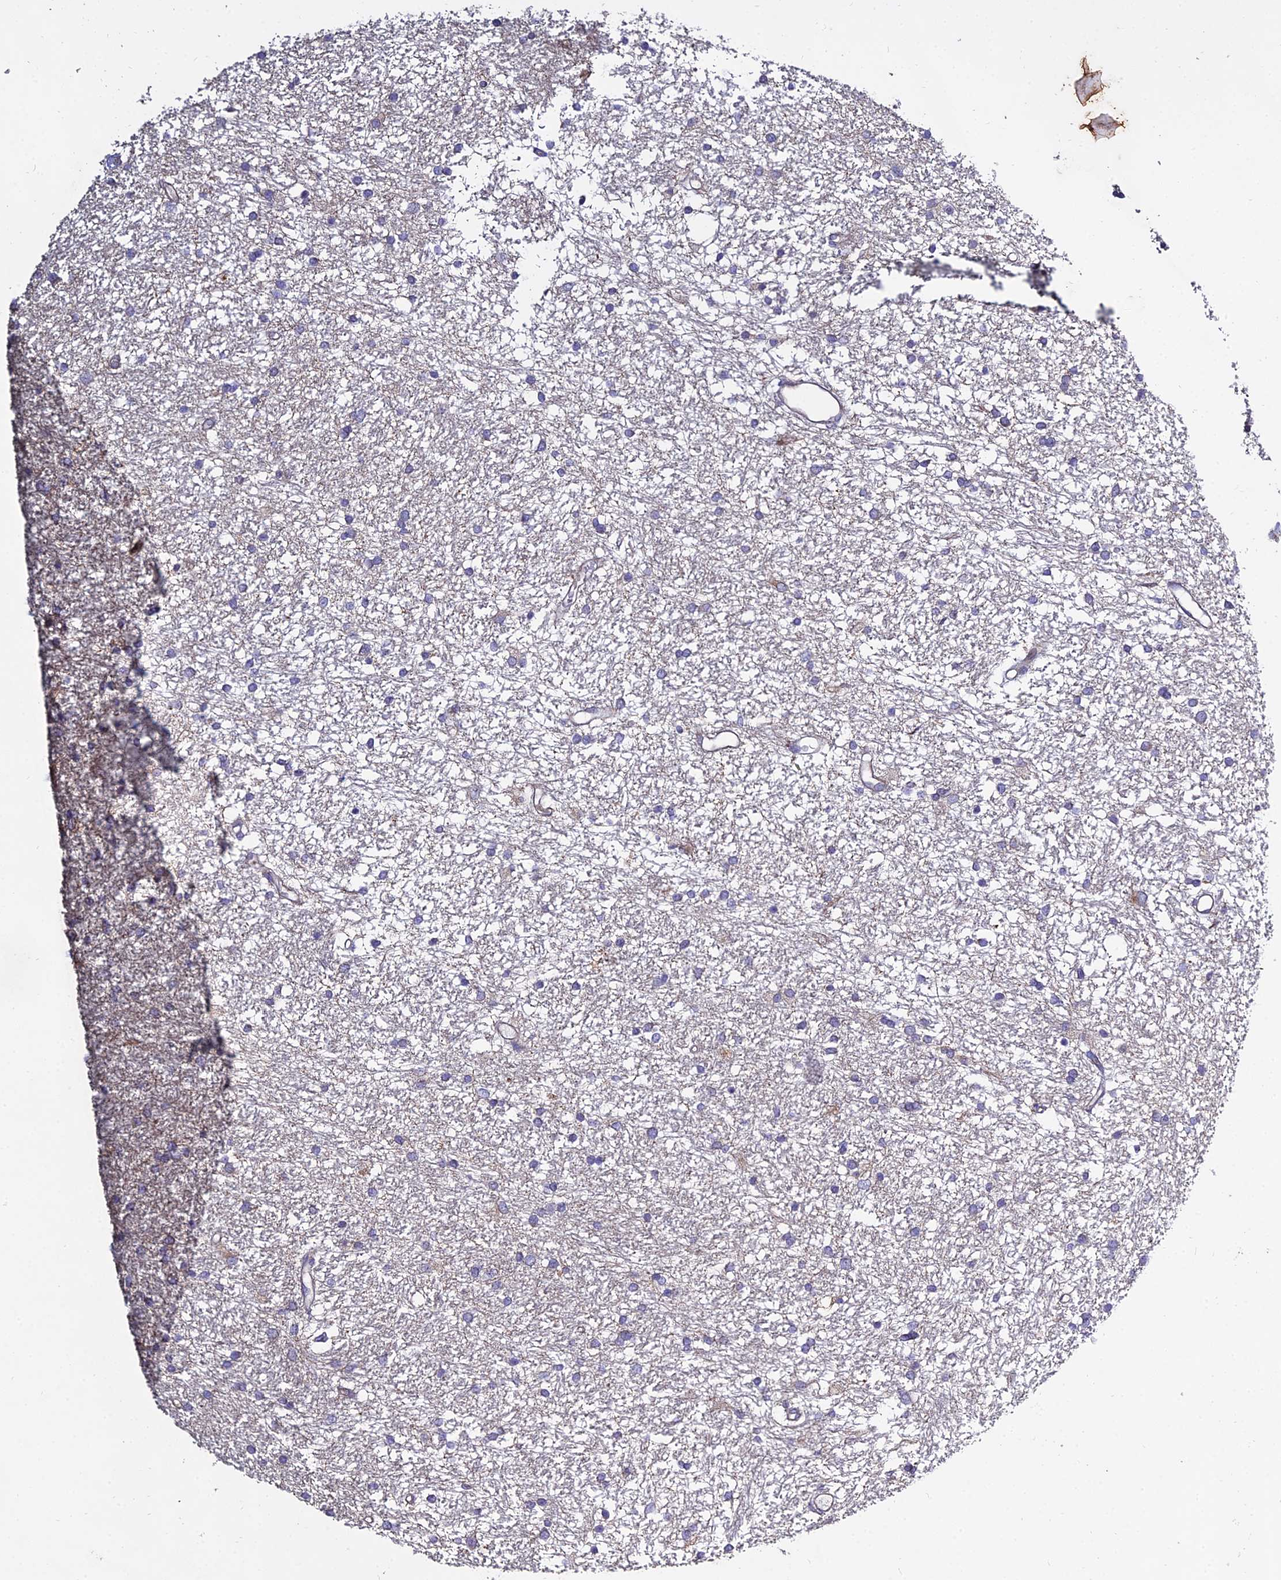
{"staining": {"intensity": "negative", "quantity": "none", "location": "none"}, "tissue": "glioma", "cell_type": "Tumor cells", "image_type": "cancer", "snomed": [{"axis": "morphology", "description": "Glioma, malignant, High grade"}, {"axis": "topography", "description": "Brain"}], "caption": "Tumor cells show no significant protein expression in glioma.", "gene": "ARL6IP1", "patient": {"sex": "male", "age": 77}}